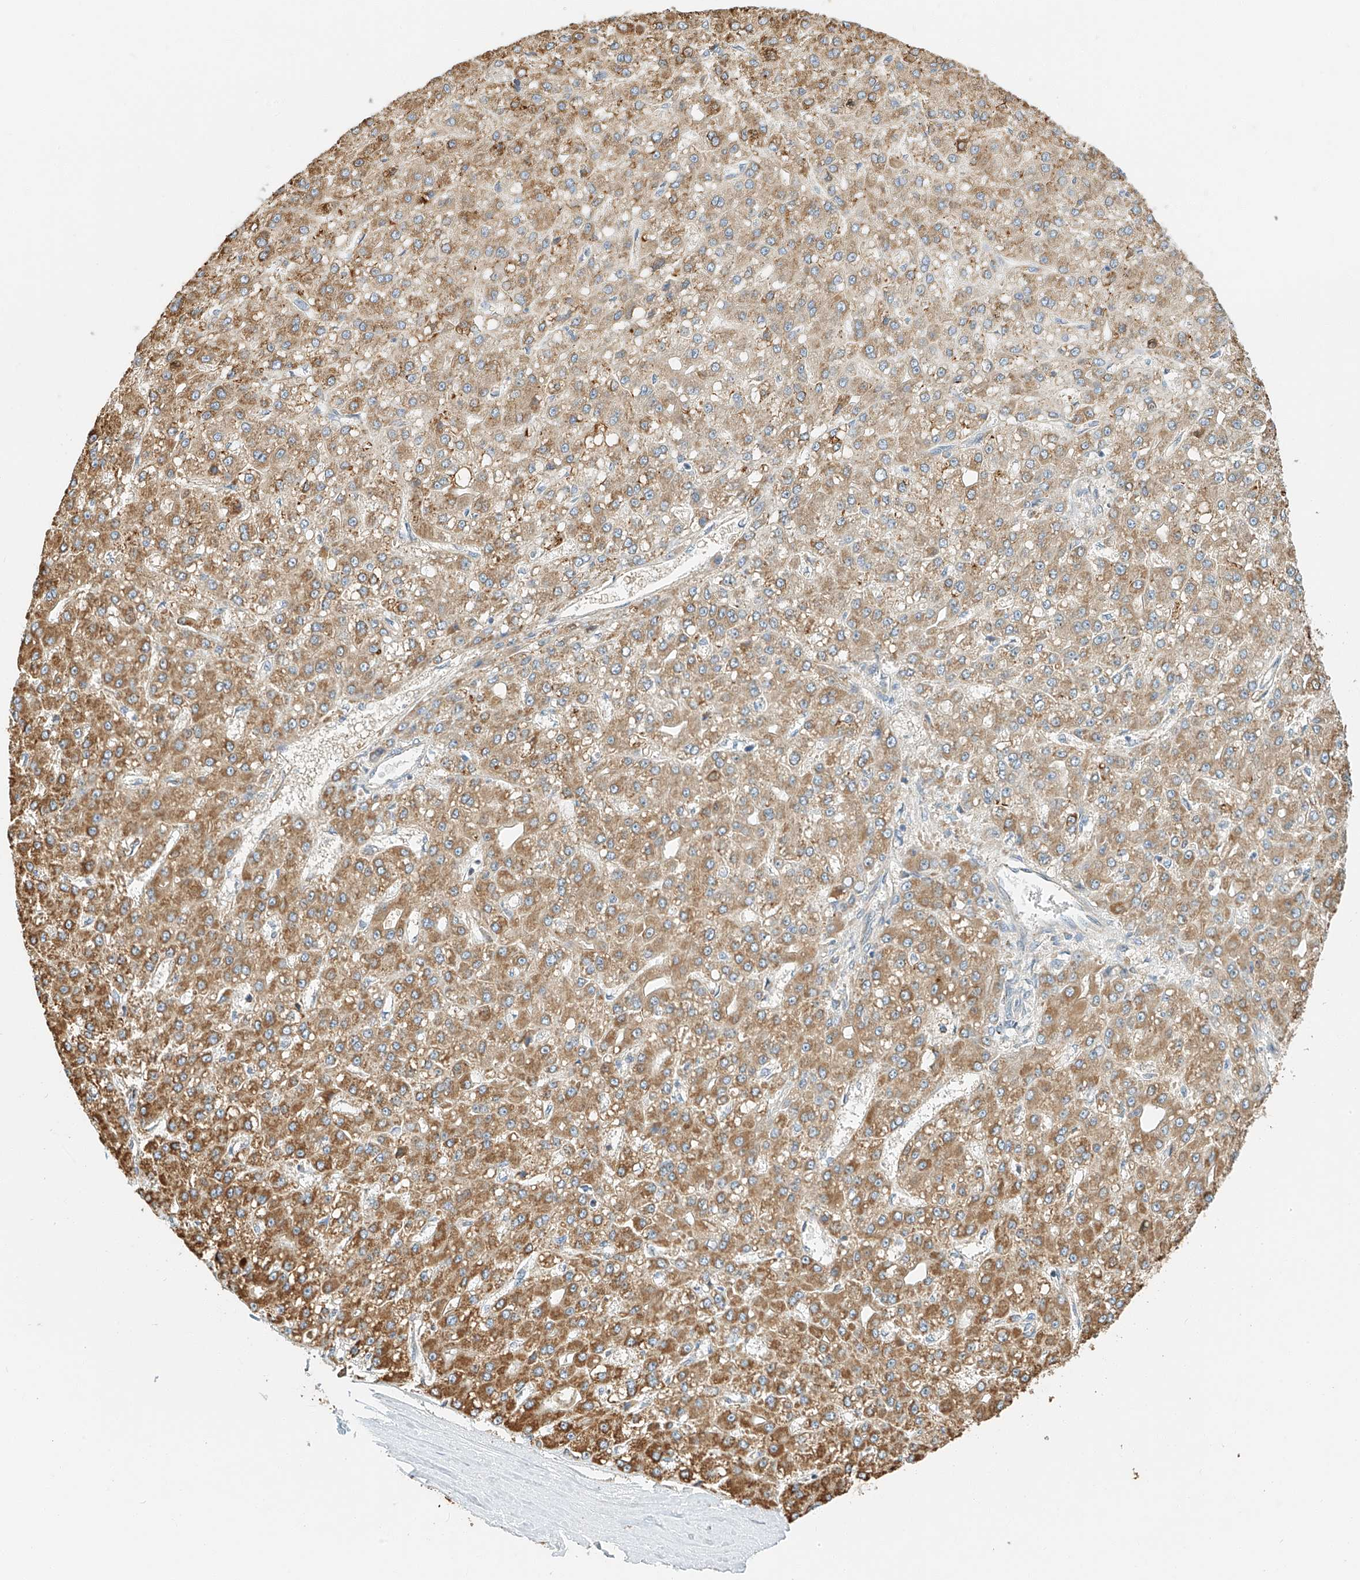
{"staining": {"intensity": "moderate", "quantity": ">75%", "location": "cytoplasmic/membranous"}, "tissue": "liver cancer", "cell_type": "Tumor cells", "image_type": "cancer", "snomed": [{"axis": "morphology", "description": "Carcinoma, Hepatocellular, NOS"}, {"axis": "topography", "description": "Liver"}], "caption": "Immunohistochemistry (DAB (3,3'-diaminobenzidine)) staining of human liver cancer shows moderate cytoplasmic/membranous protein positivity in approximately >75% of tumor cells.", "gene": "YIPF7", "patient": {"sex": "male", "age": 67}}